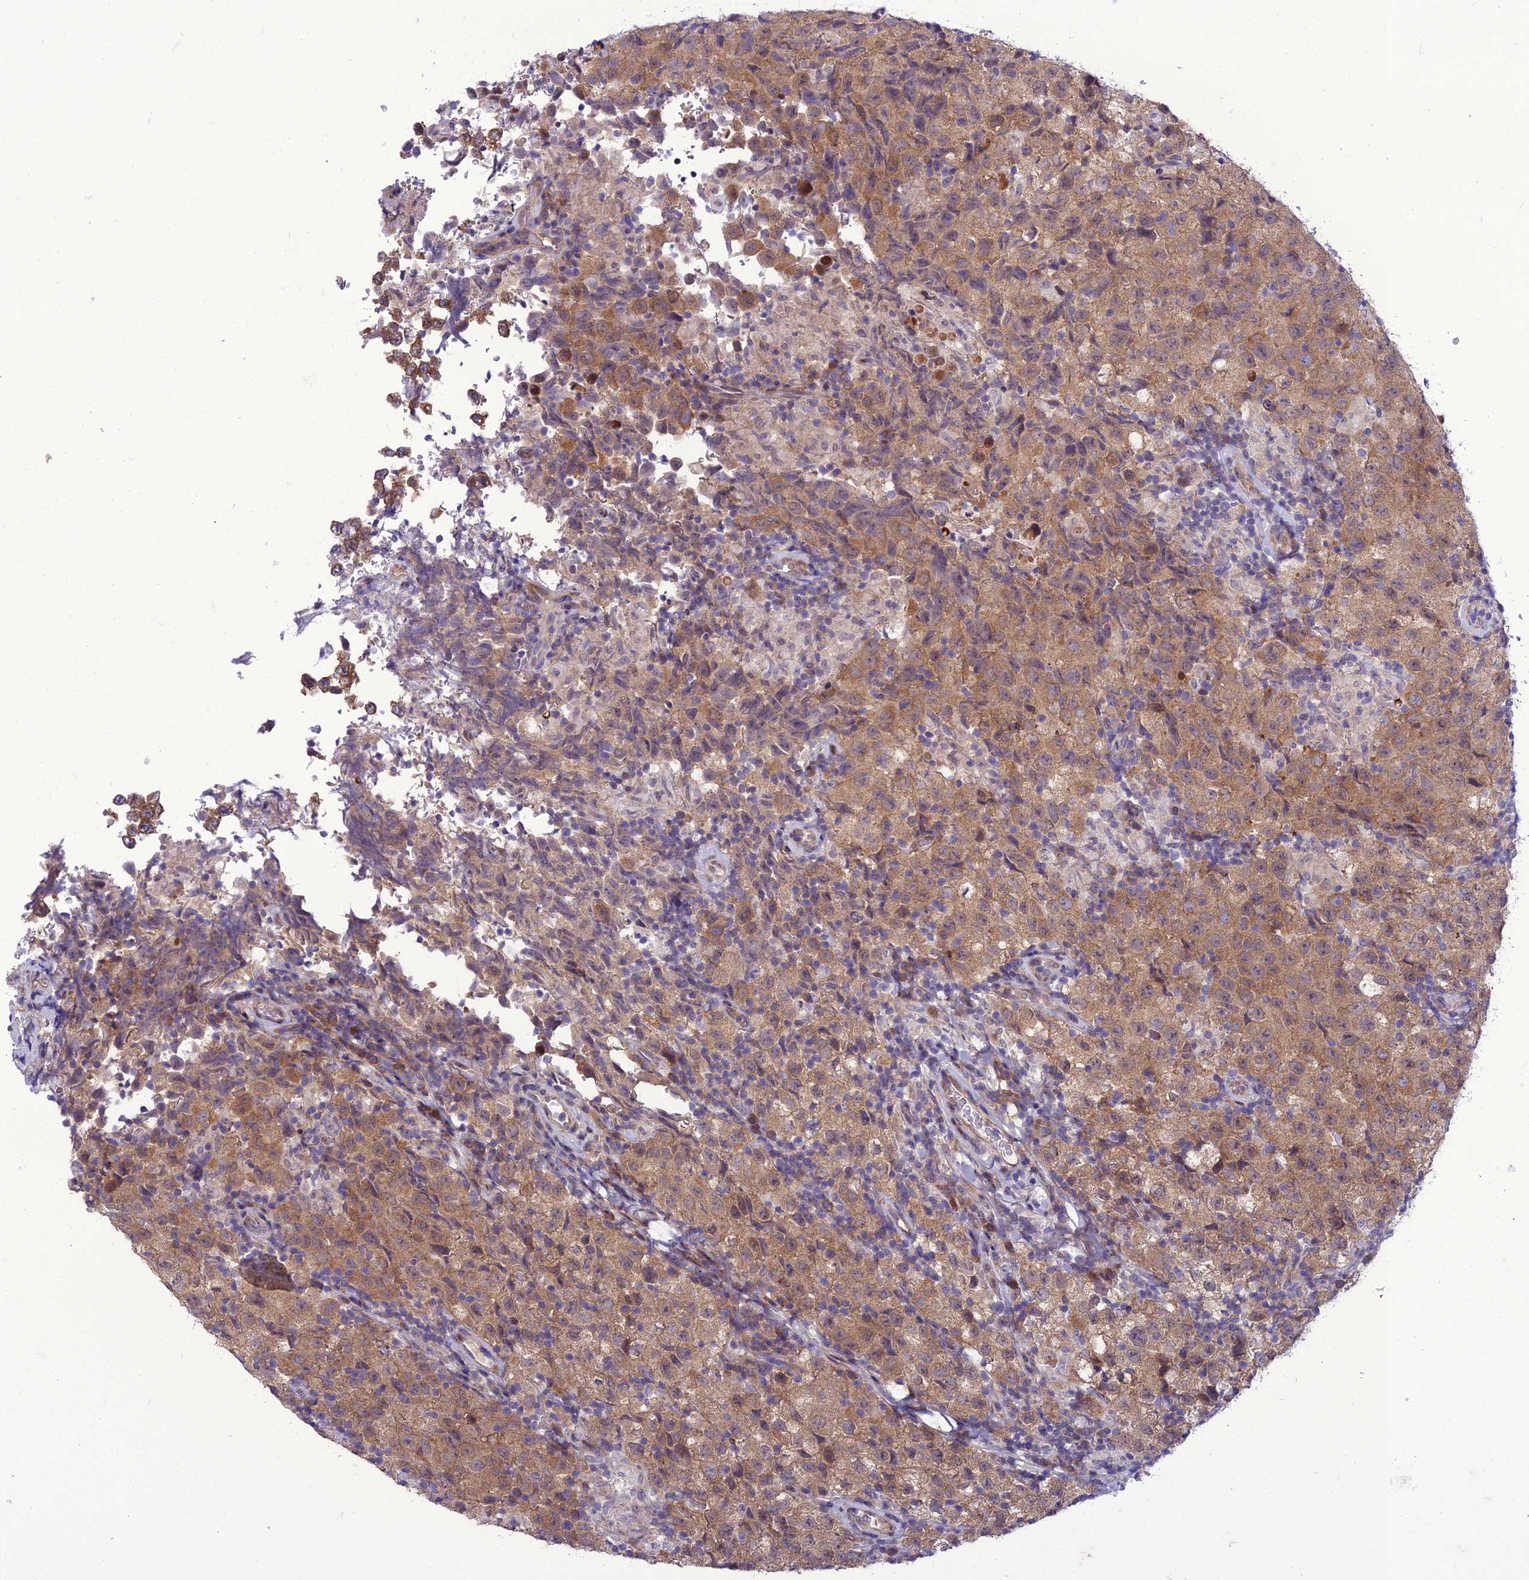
{"staining": {"intensity": "moderate", "quantity": ">75%", "location": "cytoplasmic/membranous"}, "tissue": "testis cancer", "cell_type": "Tumor cells", "image_type": "cancer", "snomed": [{"axis": "morphology", "description": "Seminoma, NOS"}, {"axis": "morphology", "description": "Carcinoma, Embryonal, NOS"}, {"axis": "topography", "description": "Testis"}], "caption": "Embryonal carcinoma (testis) stained for a protein exhibits moderate cytoplasmic/membranous positivity in tumor cells.", "gene": "GAB4", "patient": {"sex": "male", "age": 41}}